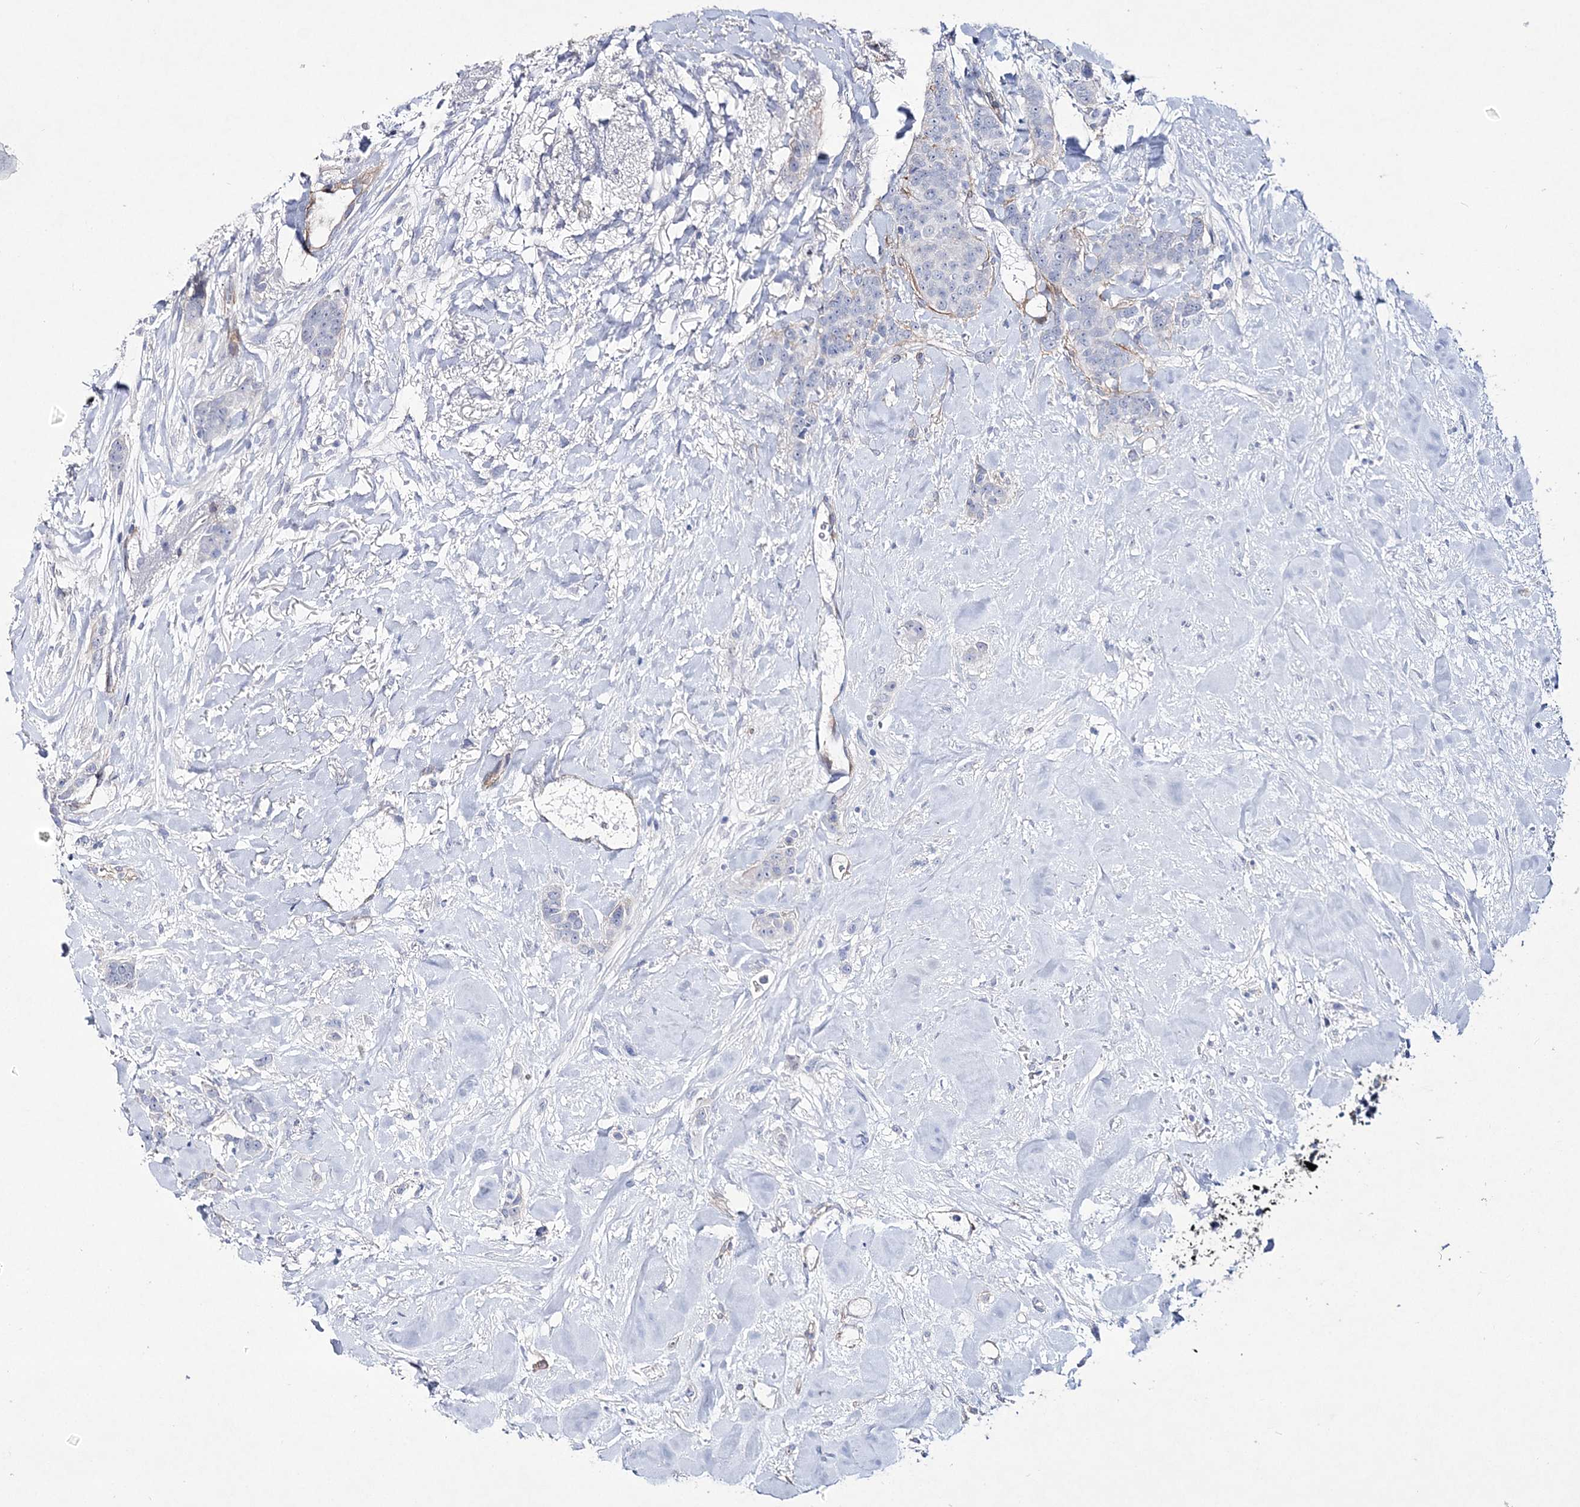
{"staining": {"intensity": "negative", "quantity": "none", "location": "none"}, "tissue": "breast cancer", "cell_type": "Tumor cells", "image_type": "cancer", "snomed": [{"axis": "morphology", "description": "Duct carcinoma"}, {"axis": "topography", "description": "Breast"}], "caption": "IHC histopathology image of breast cancer (infiltrating ductal carcinoma) stained for a protein (brown), which demonstrates no positivity in tumor cells. (Brightfield microscopy of DAB (3,3'-diaminobenzidine) immunohistochemistry at high magnification).", "gene": "ANO1", "patient": {"sex": "female", "age": 40}}